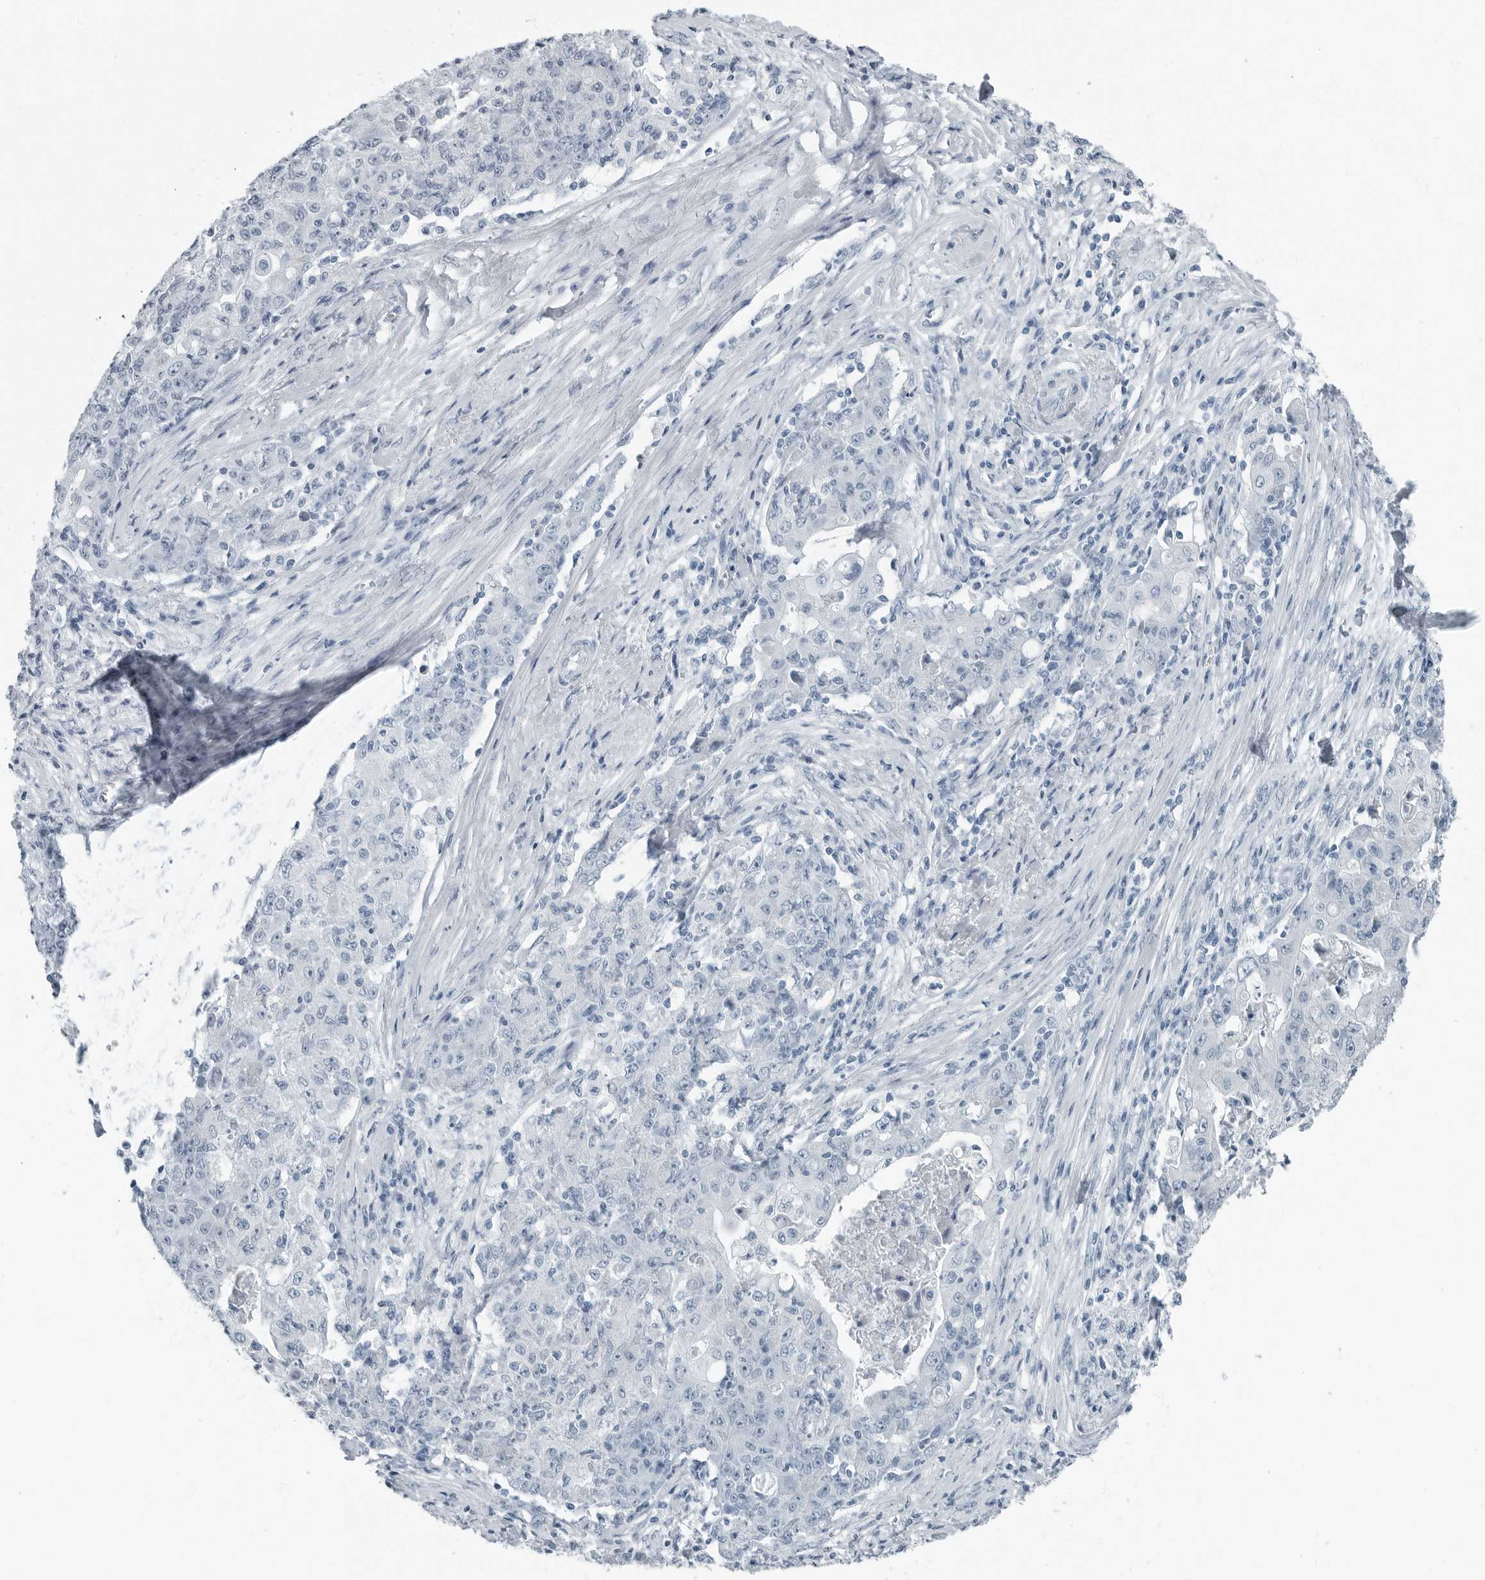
{"staining": {"intensity": "negative", "quantity": "none", "location": "none"}, "tissue": "ovarian cancer", "cell_type": "Tumor cells", "image_type": "cancer", "snomed": [{"axis": "morphology", "description": "Carcinoma, endometroid"}, {"axis": "topography", "description": "Ovary"}], "caption": "Tumor cells show no significant staining in ovarian cancer (endometroid carcinoma).", "gene": "ZPBP2", "patient": {"sex": "female", "age": 42}}